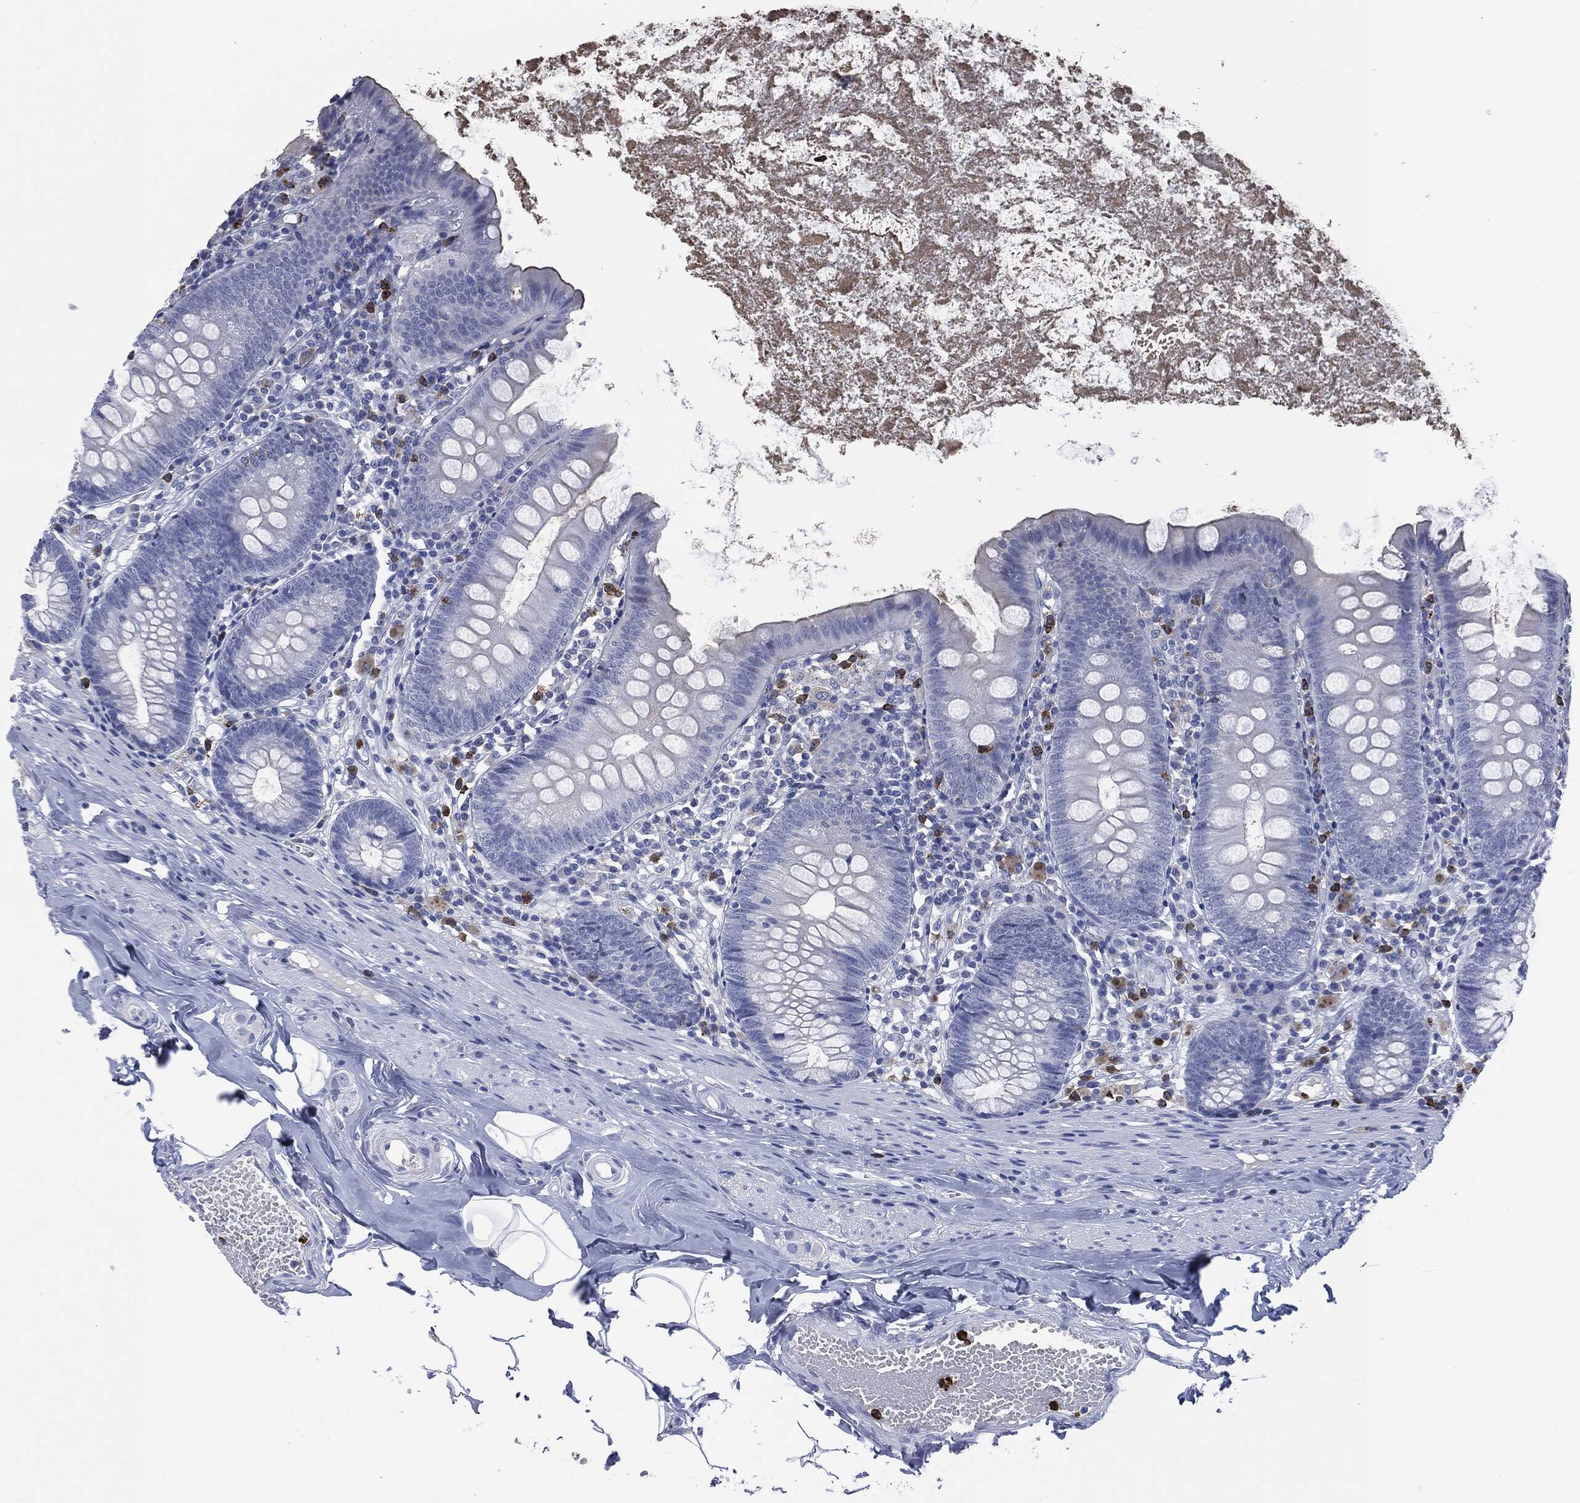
{"staining": {"intensity": "negative", "quantity": "none", "location": "none"}, "tissue": "appendix", "cell_type": "Glandular cells", "image_type": "normal", "snomed": [{"axis": "morphology", "description": "Normal tissue, NOS"}, {"axis": "topography", "description": "Appendix"}], "caption": "IHC photomicrograph of normal human appendix stained for a protein (brown), which exhibits no expression in glandular cells.", "gene": "CEACAM8", "patient": {"sex": "female", "age": 82}}